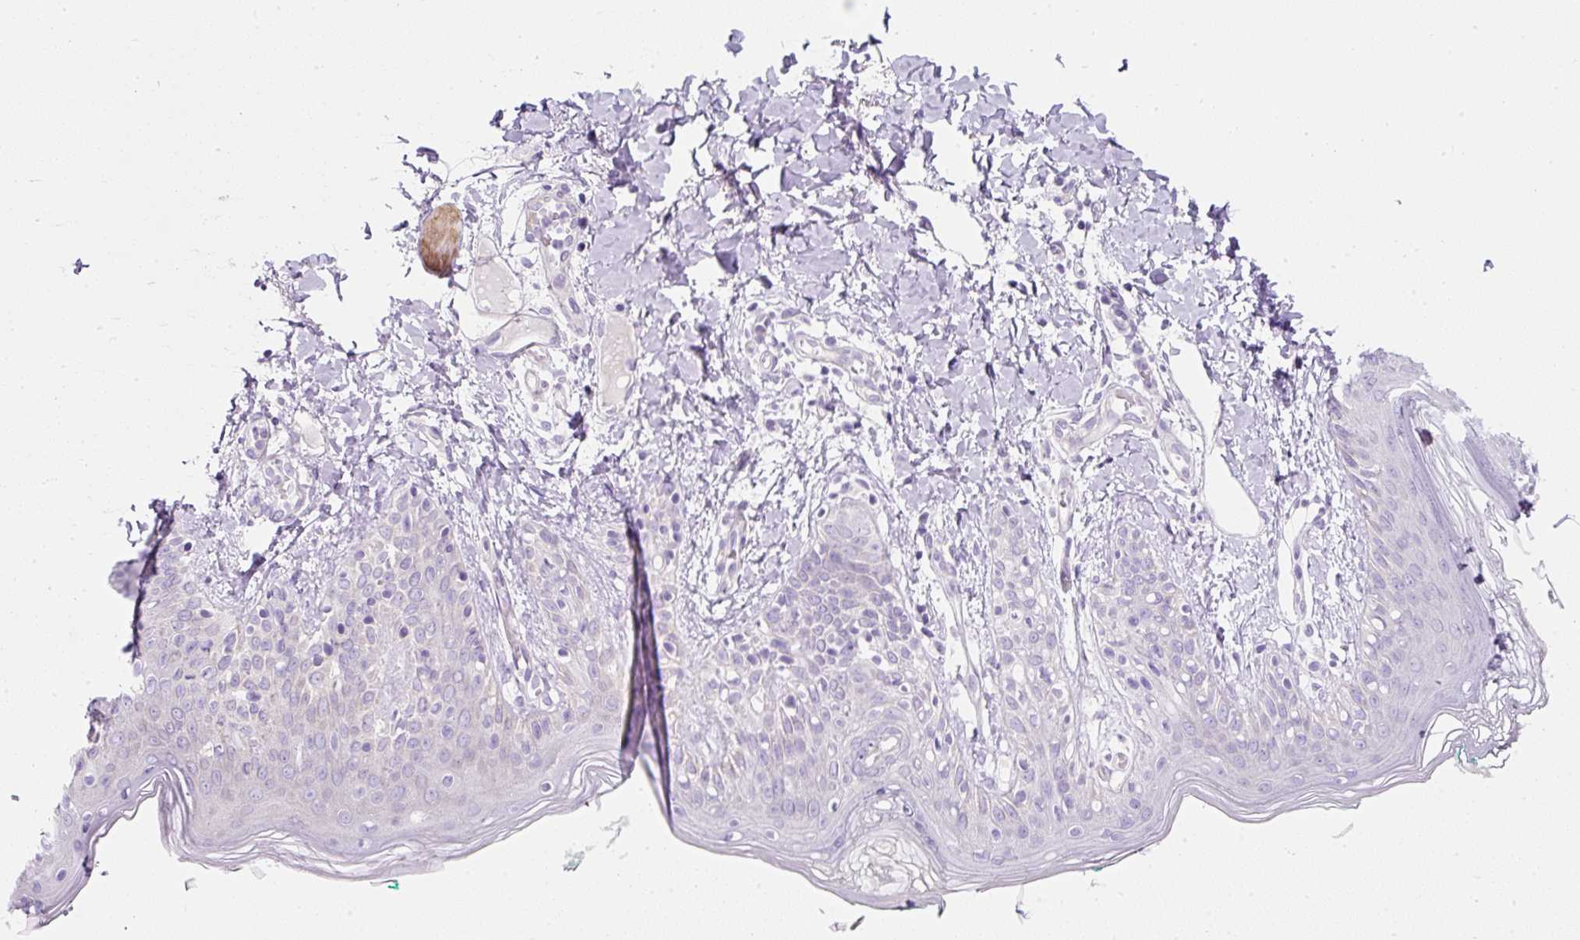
{"staining": {"intensity": "negative", "quantity": "none", "location": "none"}, "tissue": "skin", "cell_type": "Fibroblasts", "image_type": "normal", "snomed": [{"axis": "morphology", "description": "Normal tissue, NOS"}, {"axis": "topography", "description": "Skin"}], "caption": "DAB (3,3'-diaminobenzidine) immunohistochemical staining of benign human skin demonstrates no significant expression in fibroblasts.", "gene": "ERAP2", "patient": {"sex": "male", "age": 16}}